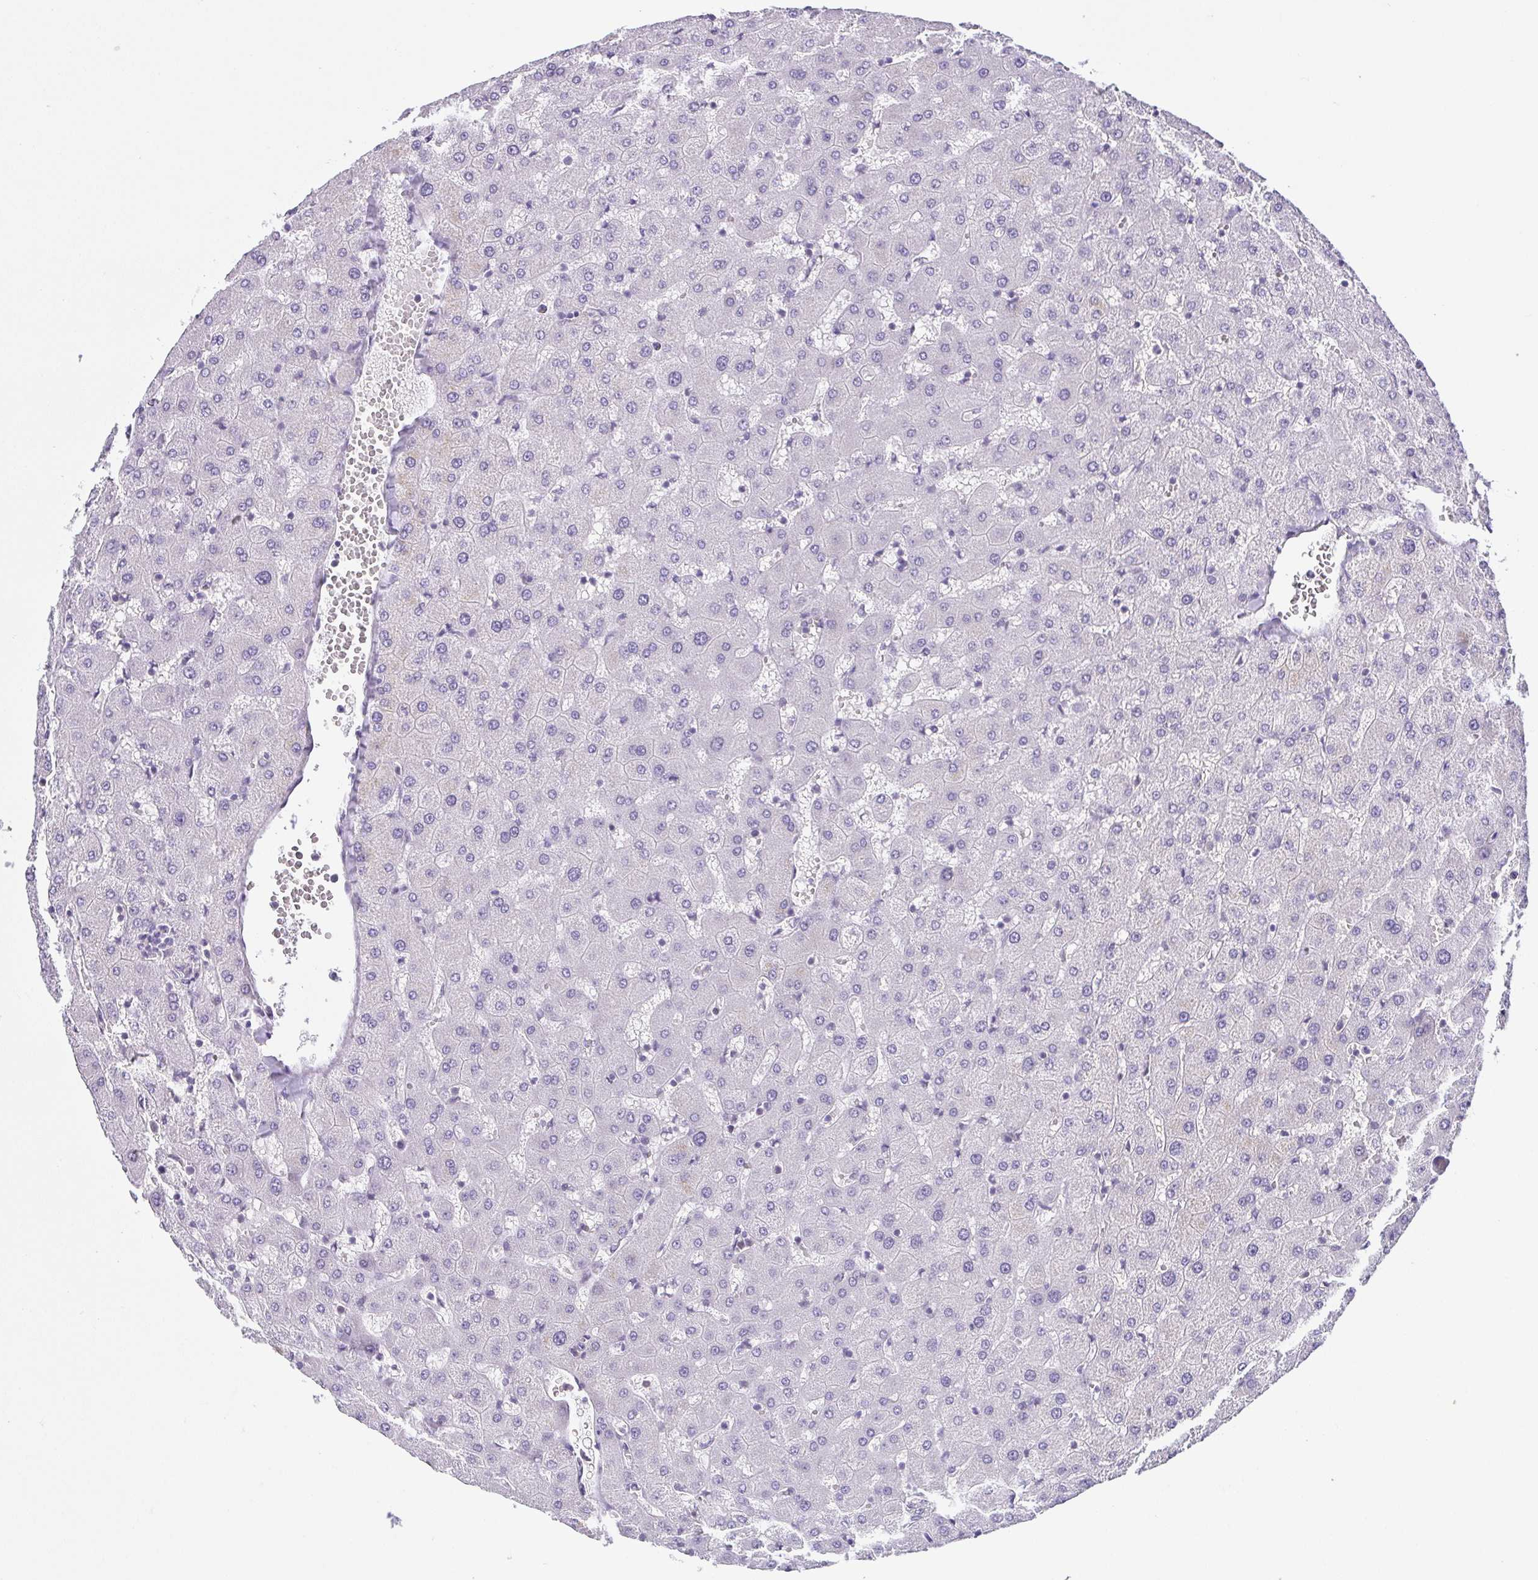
{"staining": {"intensity": "negative", "quantity": "none", "location": "none"}, "tissue": "liver", "cell_type": "Cholangiocytes", "image_type": "normal", "snomed": [{"axis": "morphology", "description": "Normal tissue, NOS"}, {"axis": "topography", "description": "Liver"}], "caption": "Liver stained for a protein using immunohistochemistry (IHC) demonstrates no expression cholangiocytes.", "gene": "RBM3", "patient": {"sex": "female", "age": 63}}